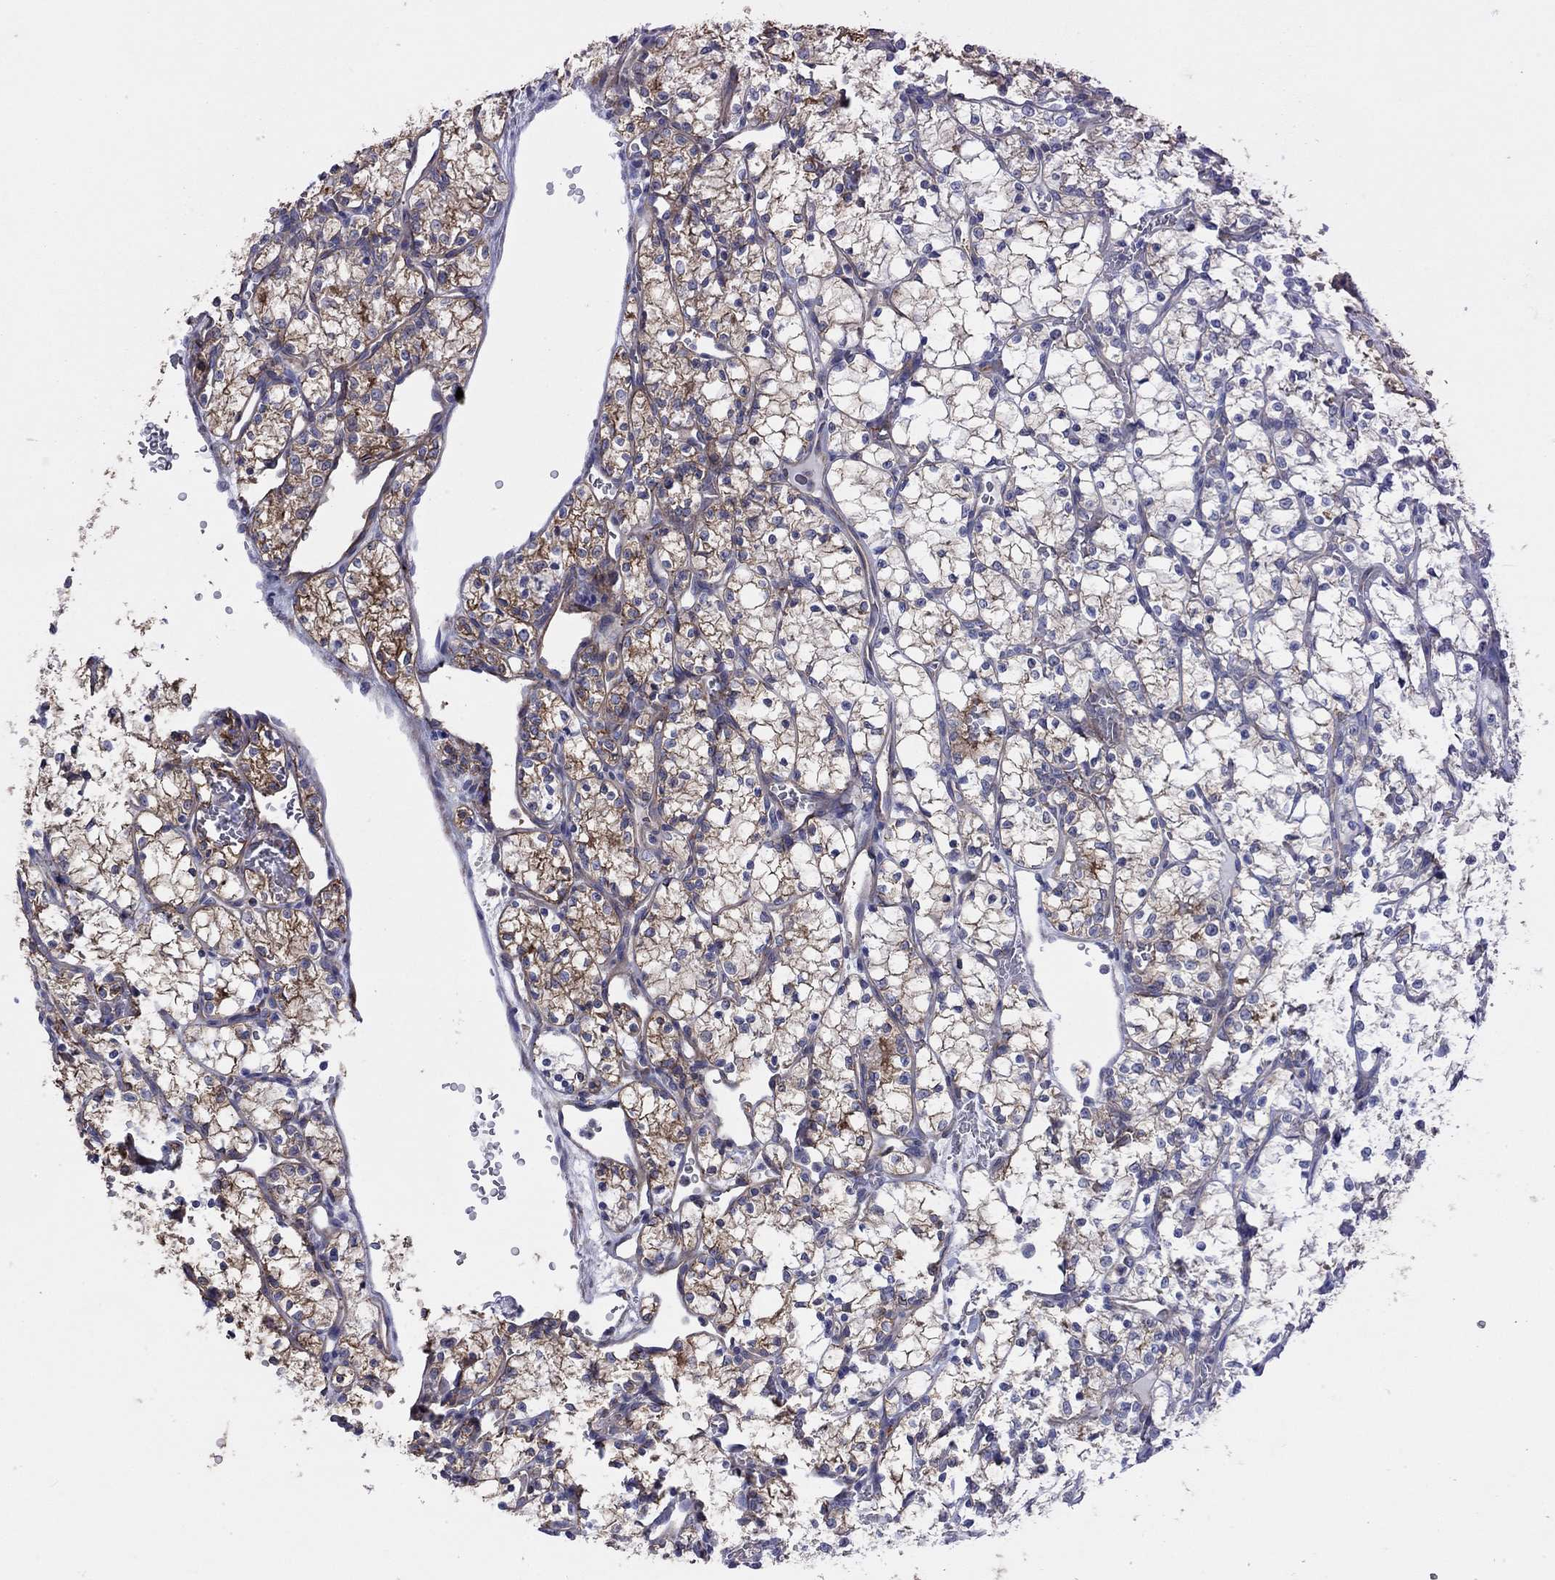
{"staining": {"intensity": "moderate", "quantity": "25%-75%", "location": "cytoplasmic/membranous"}, "tissue": "renal cancer", "cell_type": "Tumor cells", "image_type": "cancer", "snomed": [{"axis": "morphology", "description": "Adenocarcinoma, NOS"}, {"axis": "topography", "description": "Kidney"}], "caption": "DAB immunohistochemical staining of human renal adenocarcinoma shows moderate cytoplasmic/membranous protein staining in about 25%-75% of tumor cells.", "gene": "TPRN", "patient": {"sex": "female", "age": 69}}